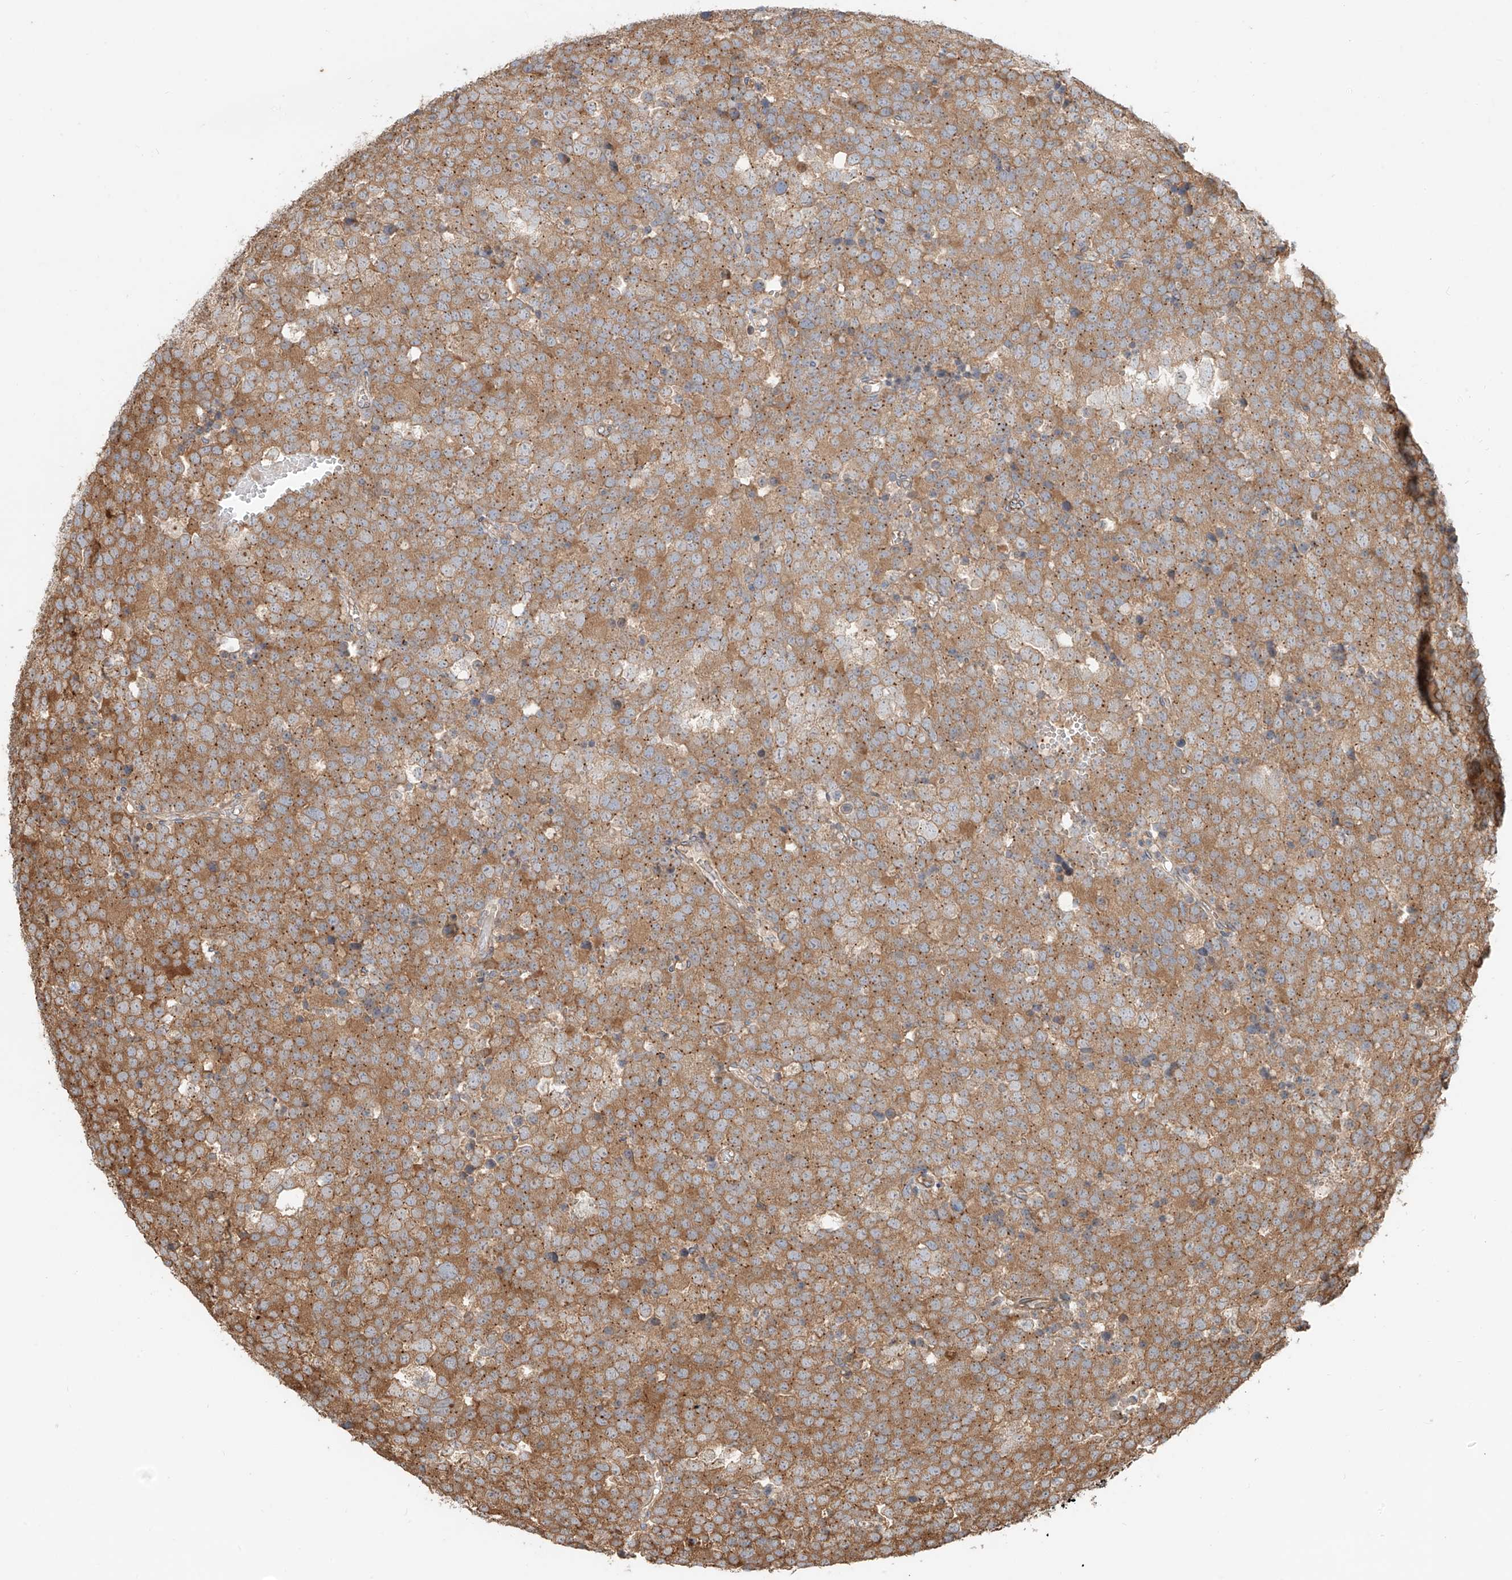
{"staining": {"intensity": "moderate", "quantity": ">75%", "location": "cytoplasmic/membranous"}, "tissue": "testis cancer", "cell_type": "Tumor cells", "image_type": "cancer", "snomed": [{"axis": "morphology", "description": "Seminoma, NOS"}, {"axis": "topography", "description": "Testis"}], "caption": "Testis cancer stained for a protein (brown) displays moderate cytoplasmic/membranous positive staining in about >75% of tumor cells.", "gene": "CEP162", "patient": {"sex": "male", "age": 71}}